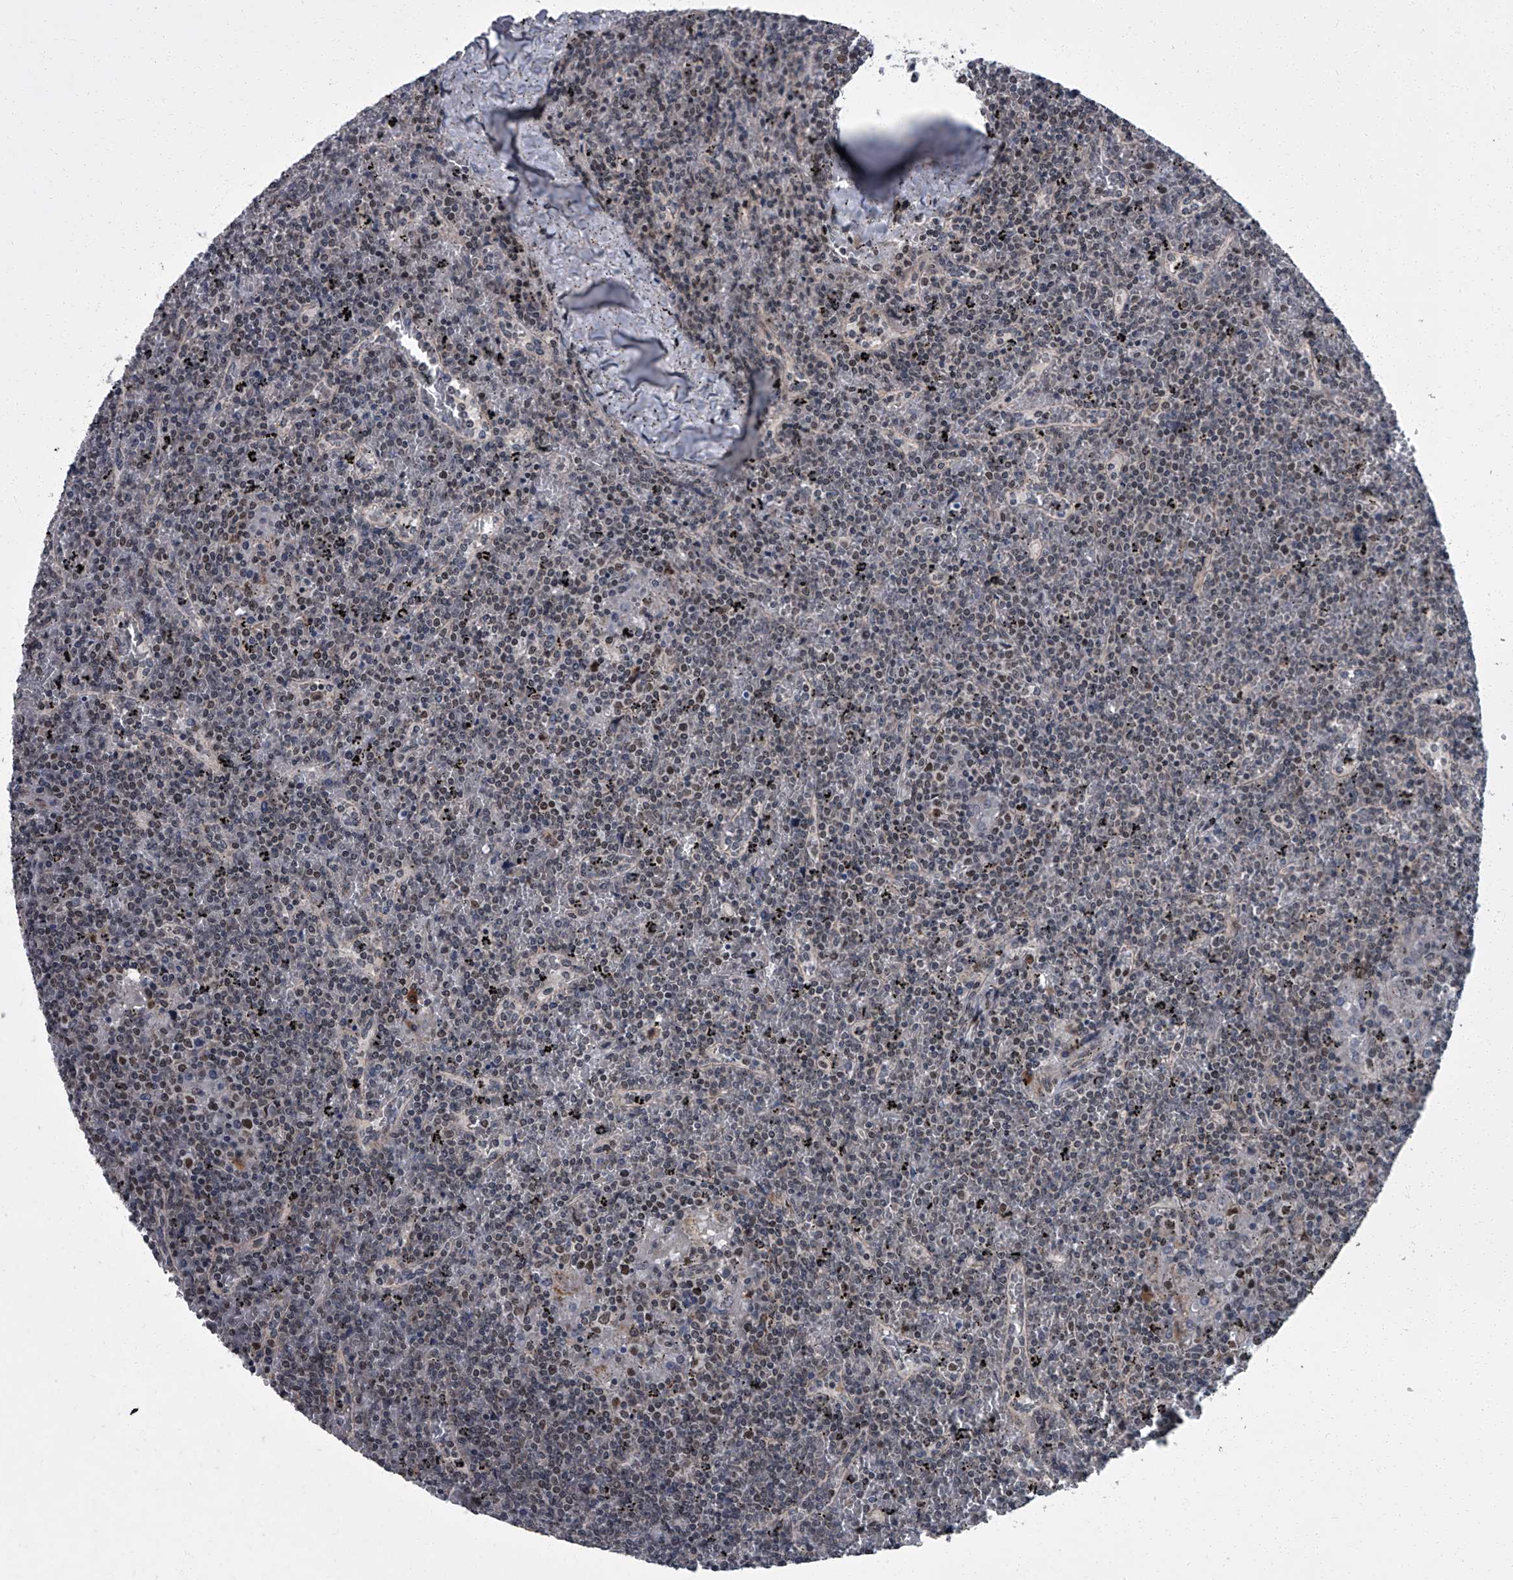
{"staining": {"intensity": "weak", "quantity": "<25%", "location": "nuclear"}, "tissue": "lymphoma", "cell_type": "Tumor cells", "image_type": "cancer", "snomed": [{"axis": "morphology", "description": "Malignant lymphoma, non-Hodgkin's type, Low grade"}, {"axis": "topography", "description": "Spleen"}], "caption": "High power microscopy photomicrograph of an immunohistochemistry micrograph of lymphoma, revealing no significant staining in tumor cells.", "gene": "ZNF274", "patient": {"sex": "female", "age": 19}}